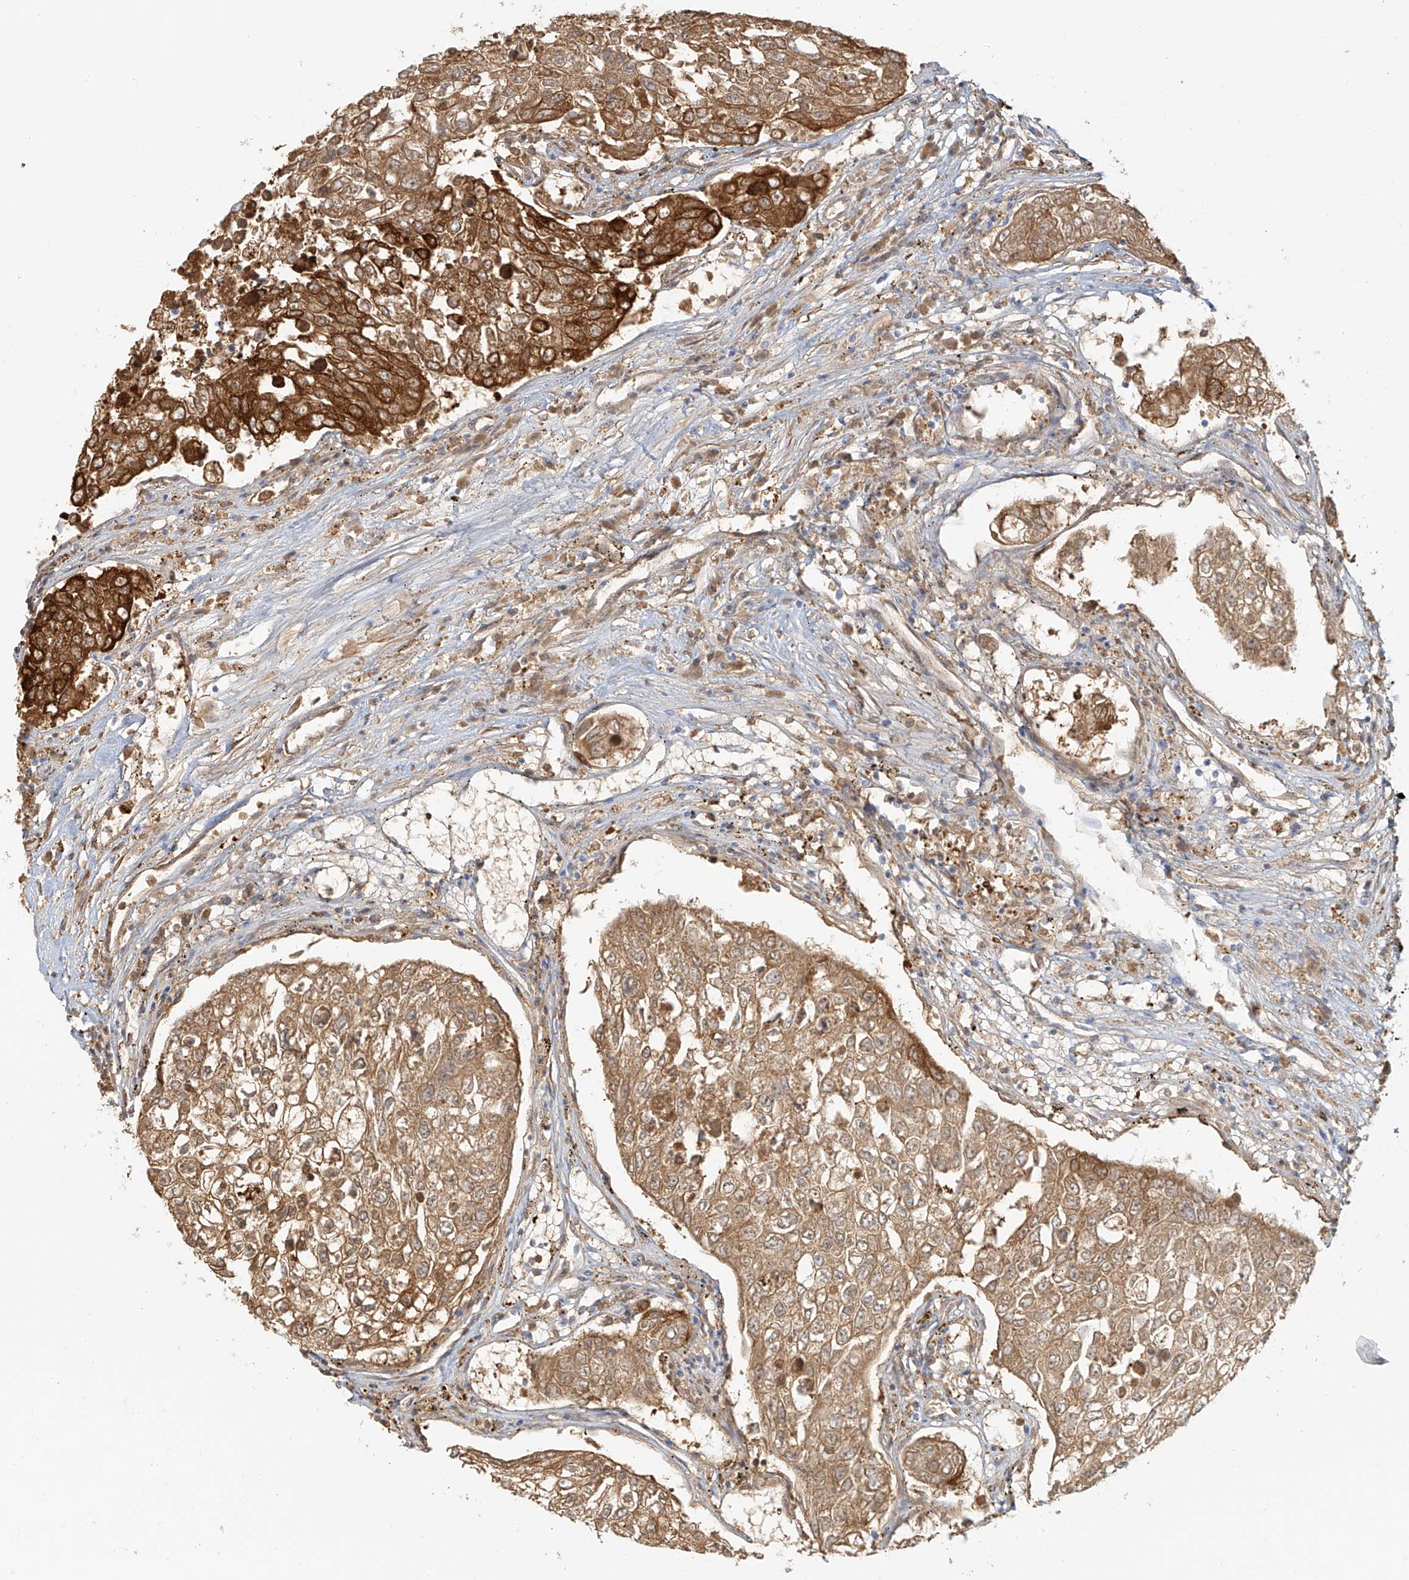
{"staining": {"intensity": "strong", "quantity": ">75%", "location": "cytoplasmic/membranous"}, "tissue": "urothelial cancer", "cell_type": "Tumor cells", "image_type": "cancer", "snomed": [{"axis": "morphology", "description": "Urothelial carcinoma, High grade"}, {"axis": "topography", "description": "Lymph node"}, {"axis": "topography", "description": "Urinary bladder"}], "caption": "A high amount of strong cytoplasmic/membranous positivity is seen in approximately >75% of tumor cells in urothelial carcinoma (high-grade) tissue.", "gene": "UPK1B", "patient": {"sex": "male", "age": 51}}